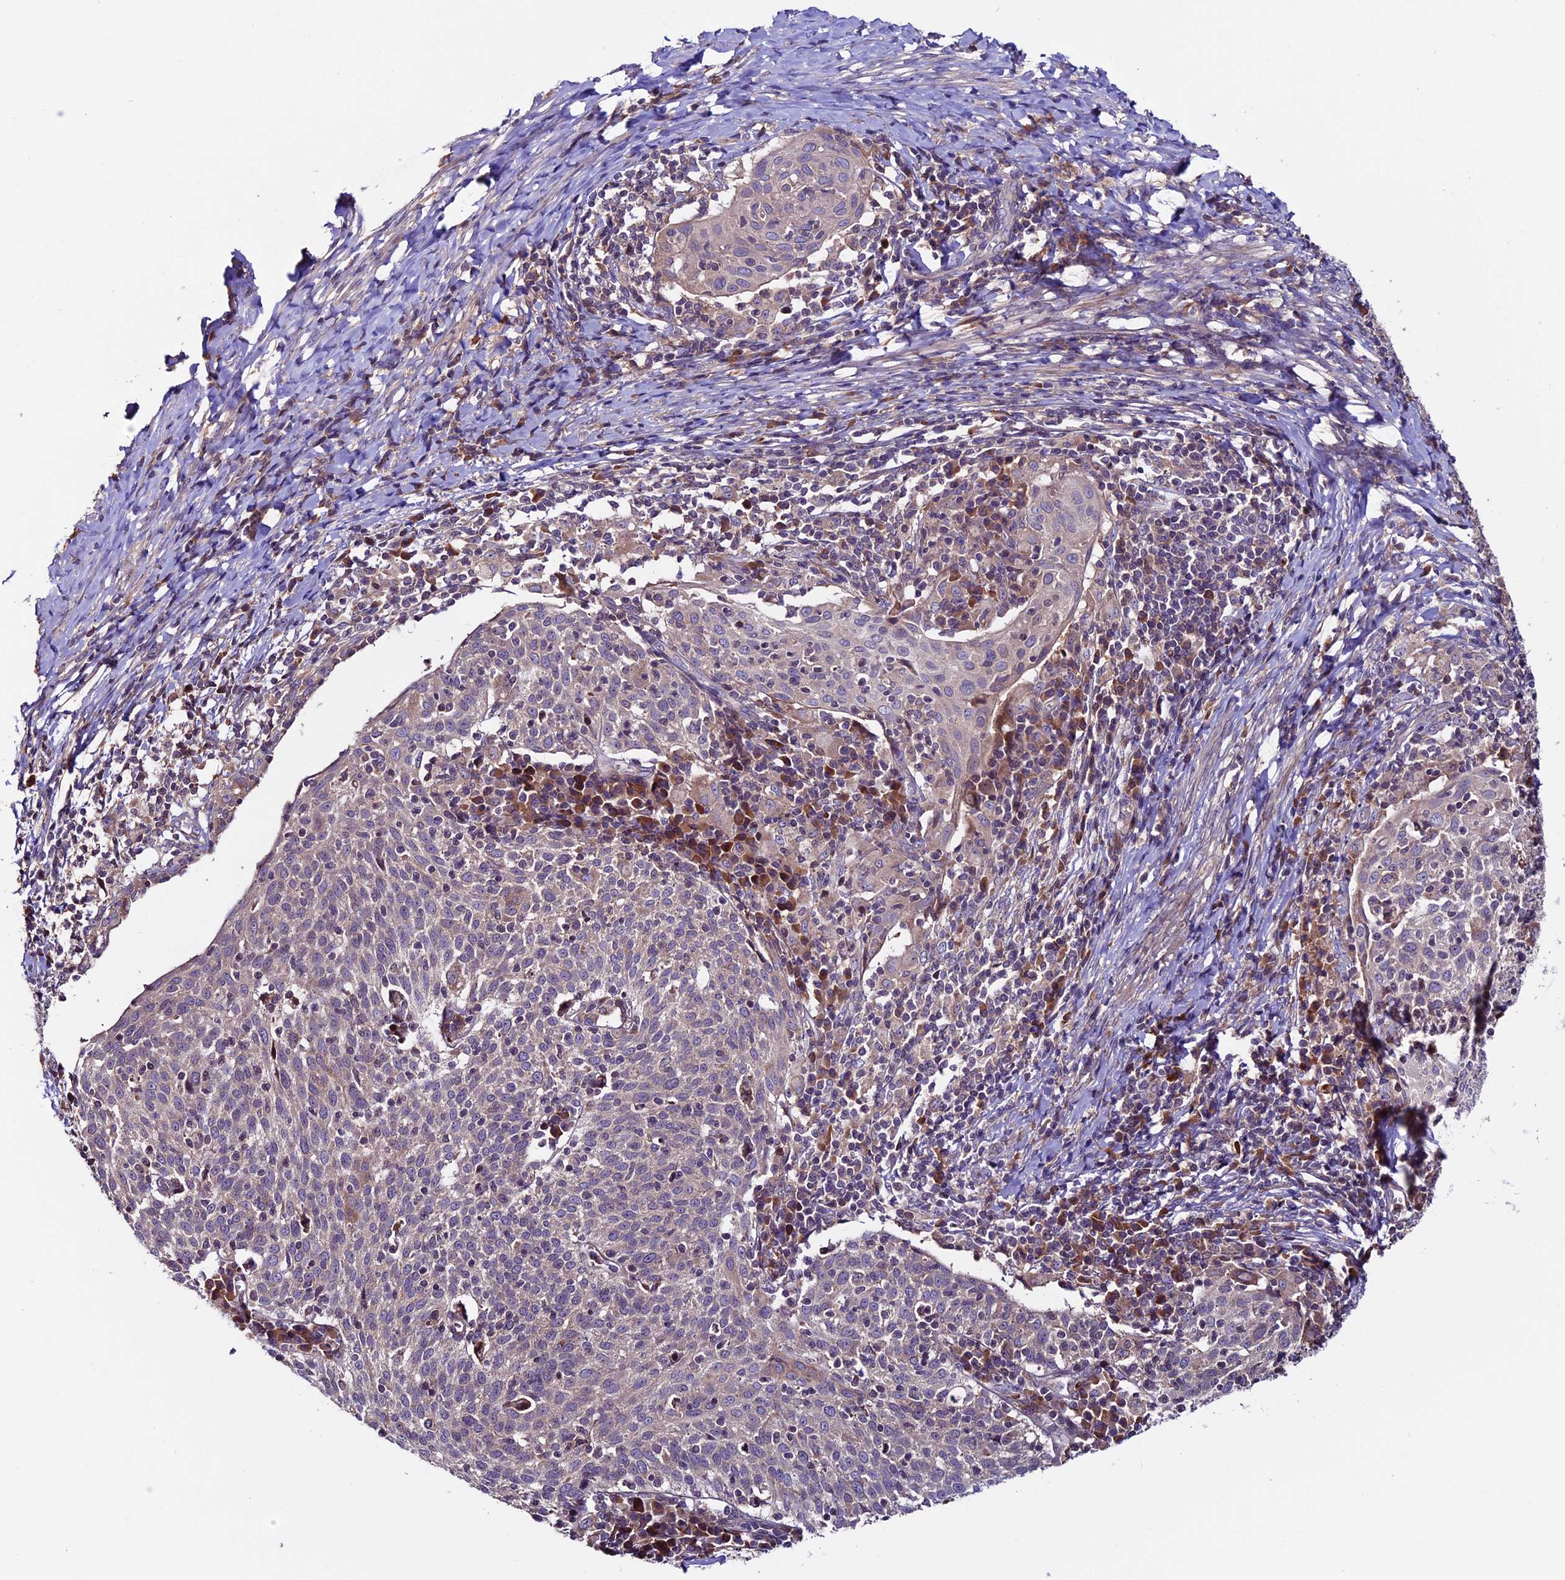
{"staining": {"intensity": "negative", "quantity": "none", "location": "none"}, "tissue": "cervical cancer", "cell_type": "Tumor cells", "image_type": "cancer", "snomed": [{"axis": "morphology", "description": "Squamous cell carcinoma, NOS"}, {"axis": "topography", "description": "Cervix"}], "caption": "IHC of human cervical cancer (squamous cell carcinoma) reveals no staining in tumor cells.", "gene": "ZNF598", "patient": {"sex": "female", "age": 52}}